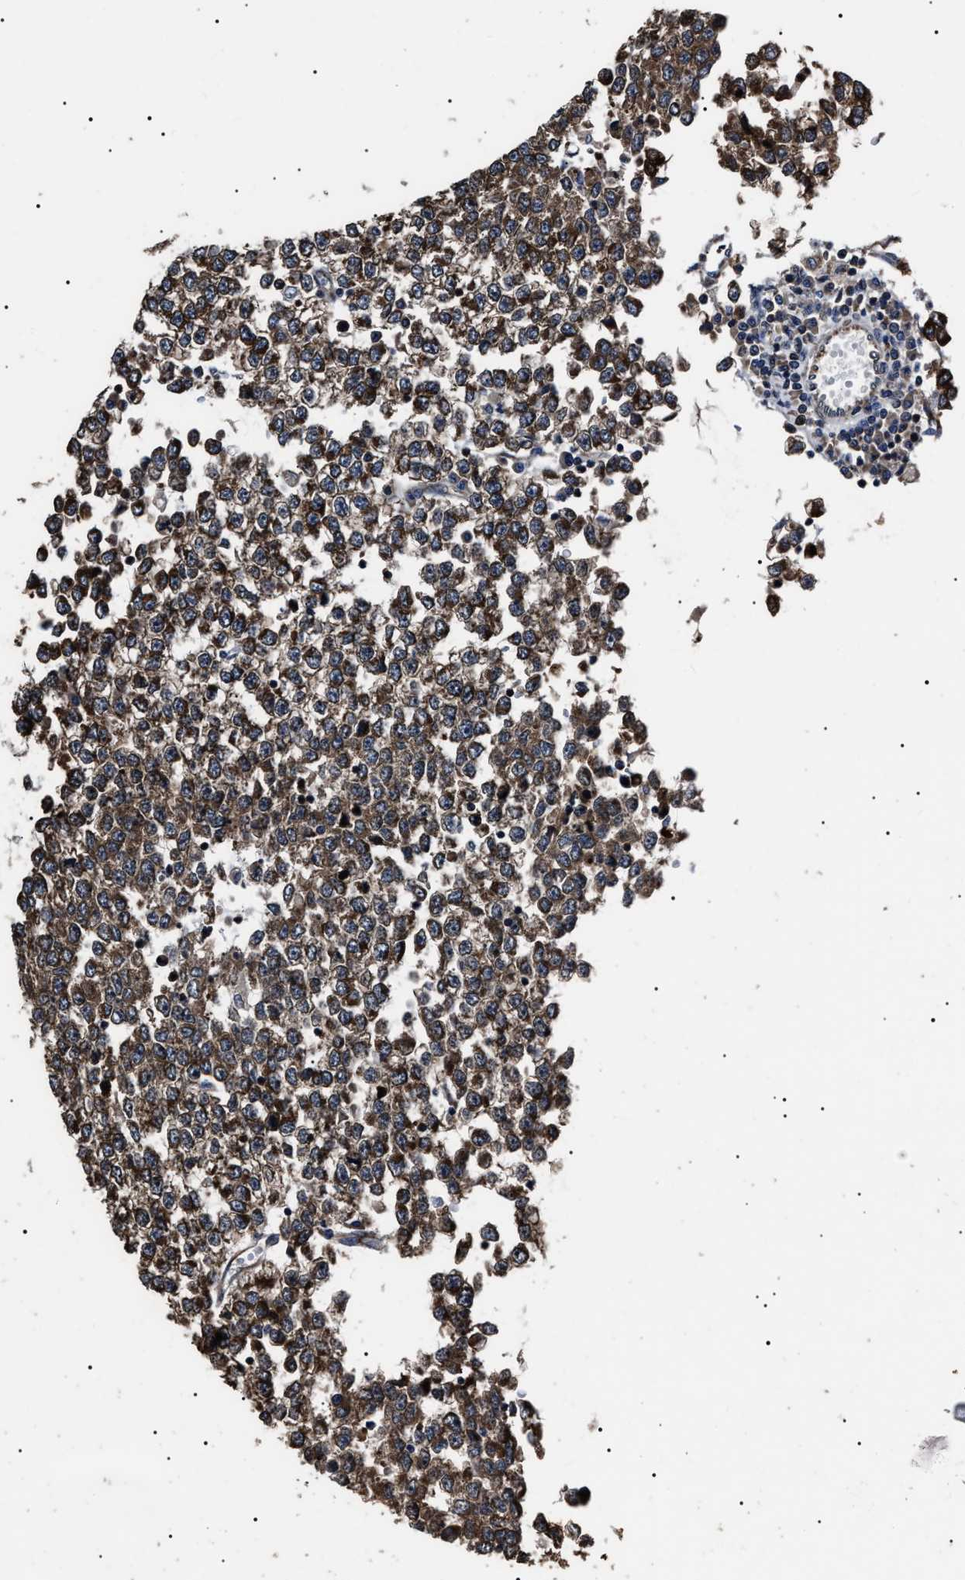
{"staining": {"intensity": "strong", "quantity": ">75%", "location": "cytoplasmic/membranous"}, "tissue": "testis cancer", "cell_type": "Tumor cells", "image_type": "cancer", "snomed": [{"axis": "morphology", "description": "Seminoma, NOS"}, {"axis": "topography", "description": "Testis"}], "caption": "Testis cancer tissue displays strong cytoplasmic/membranous expression in about >75% of tumor cells, visualized by immunohistochemistry. Nuclei are stained in blue.", "gene": "CCT8", "patient": {"sex": "male", "age": 65}}